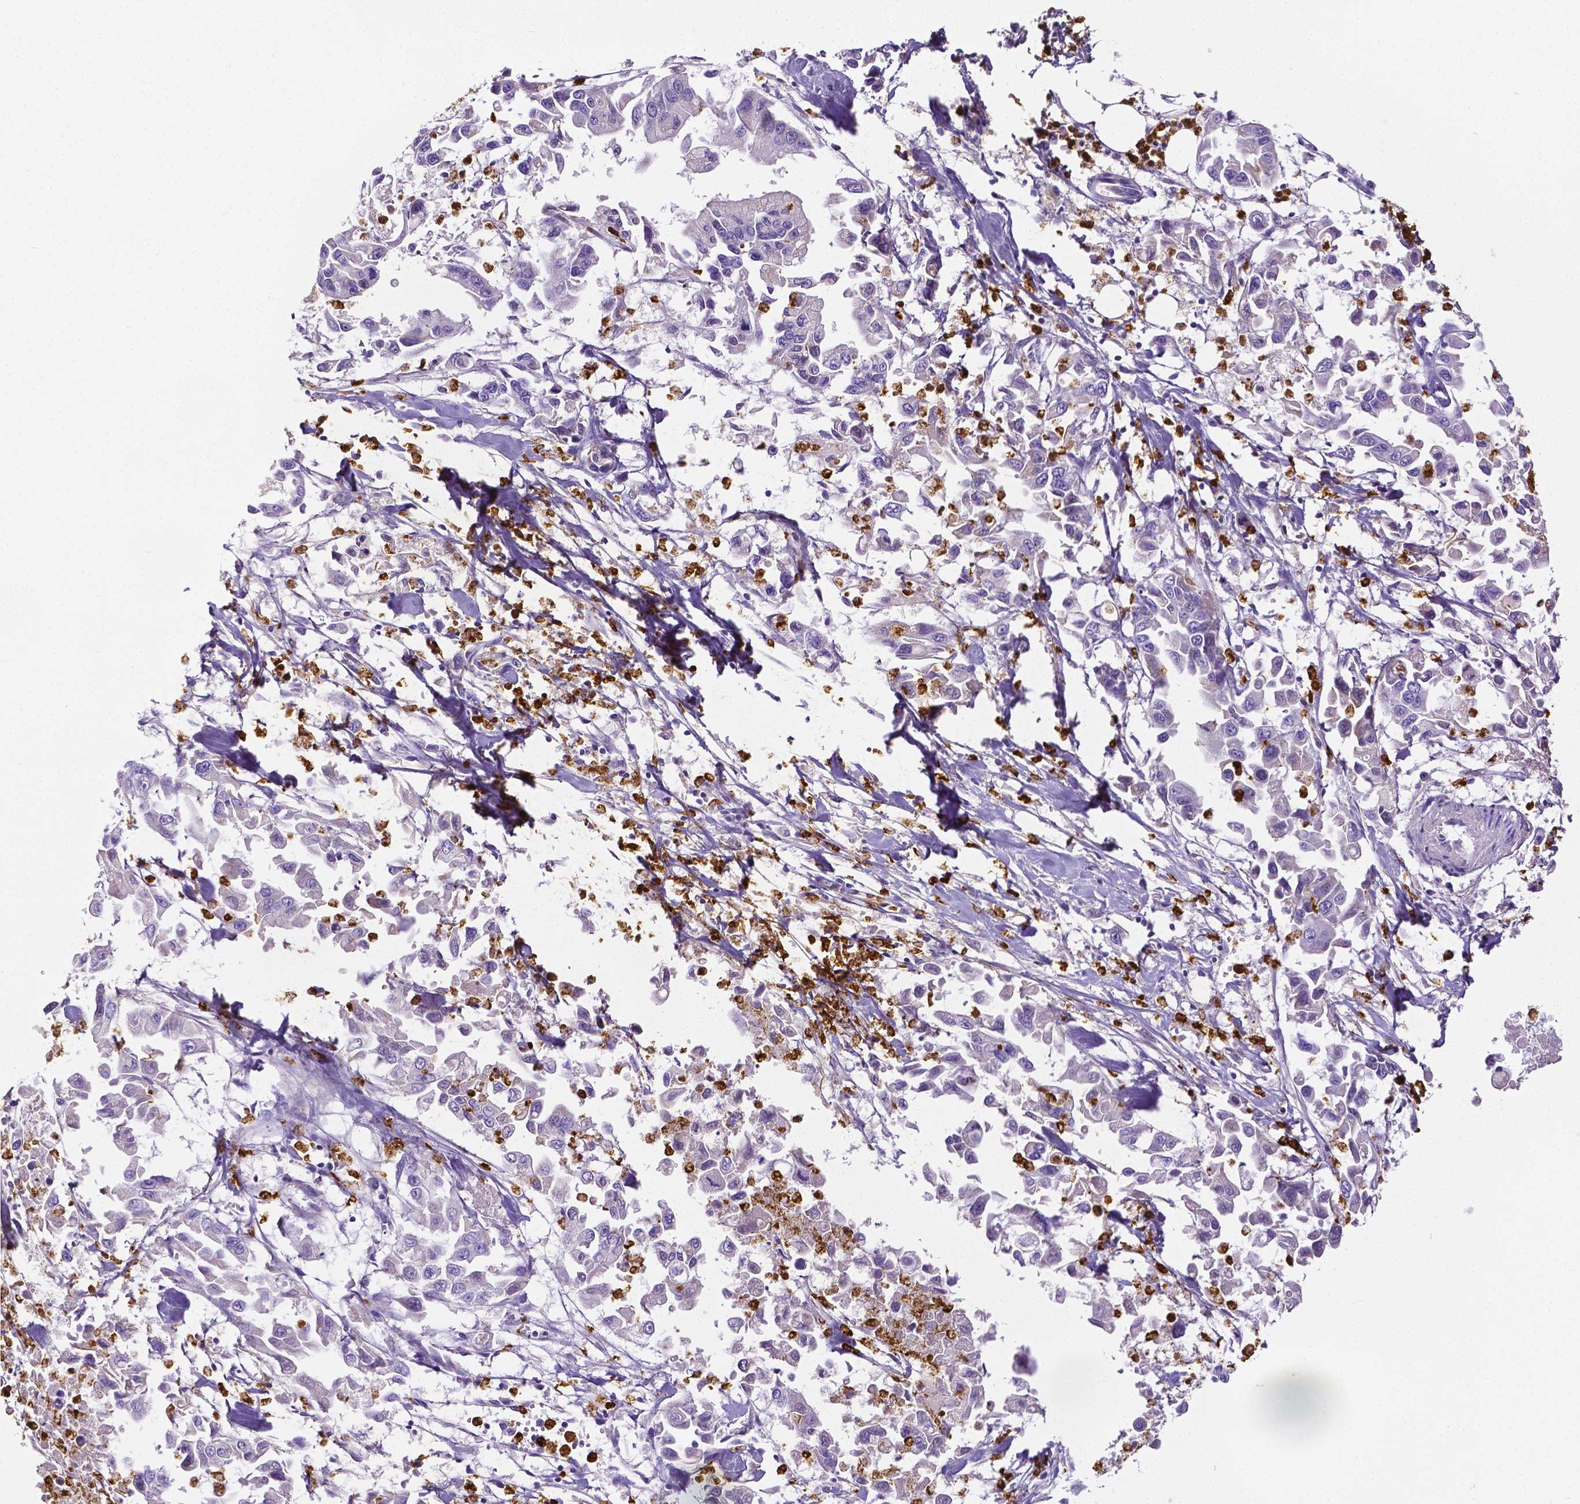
{"staining": {"intensity": "negative", "quantity": "none", "location": "none"}, "tissue": "pancreatic cancer", "cell_type": "Tumor cells", "image_type": "cancer", "snomed": [{"axis": "morphology", "description": "Adenocarcinoma, NOS"}, {"axis": "topography", "description": "Pancreas"}], "caption": "The histopathology image demonstrates no staining of tumor cells in pancreatic cancer.", "gene": "MMP9", "patient": {"sex": "female", "age": 83}}